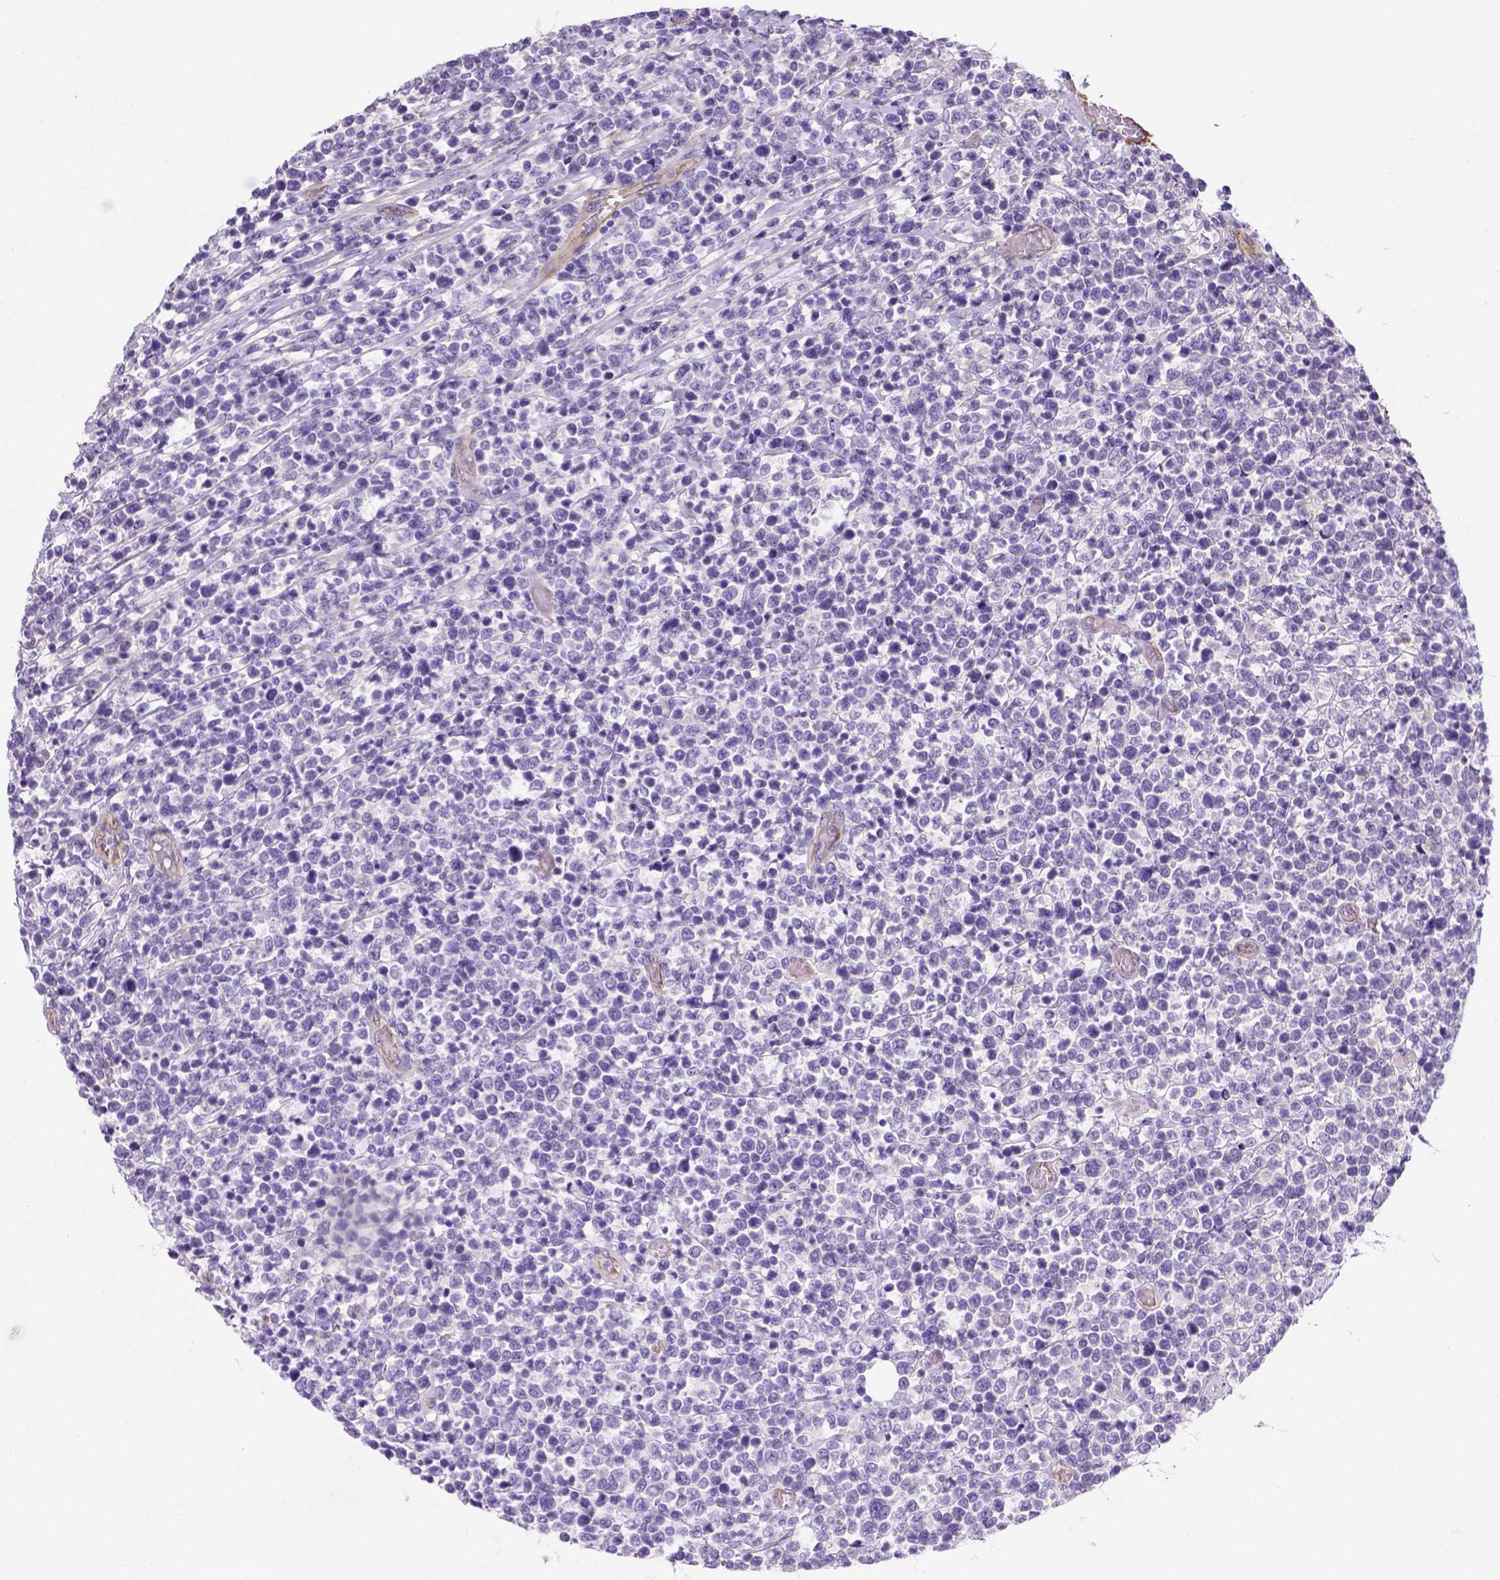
{"staining": {"intensity": "negative", "quantity": "none", "location": "none"}, "tissue": "lymphoma", "cell_type": "Tumor cells", "image_type": "cancer", "snomed": [{"axis": "morphology", "description": "Malignant lymphoma, non-Hodgkin's type, High grade"}, {"axis": "topography", "description": "Soft tissue"}], "caption": "The histopathology image reveals no significant staining in tumor cells of lymphoma.", "gene": "PHF7", "patient": {"sex": "female", "age": 56}}